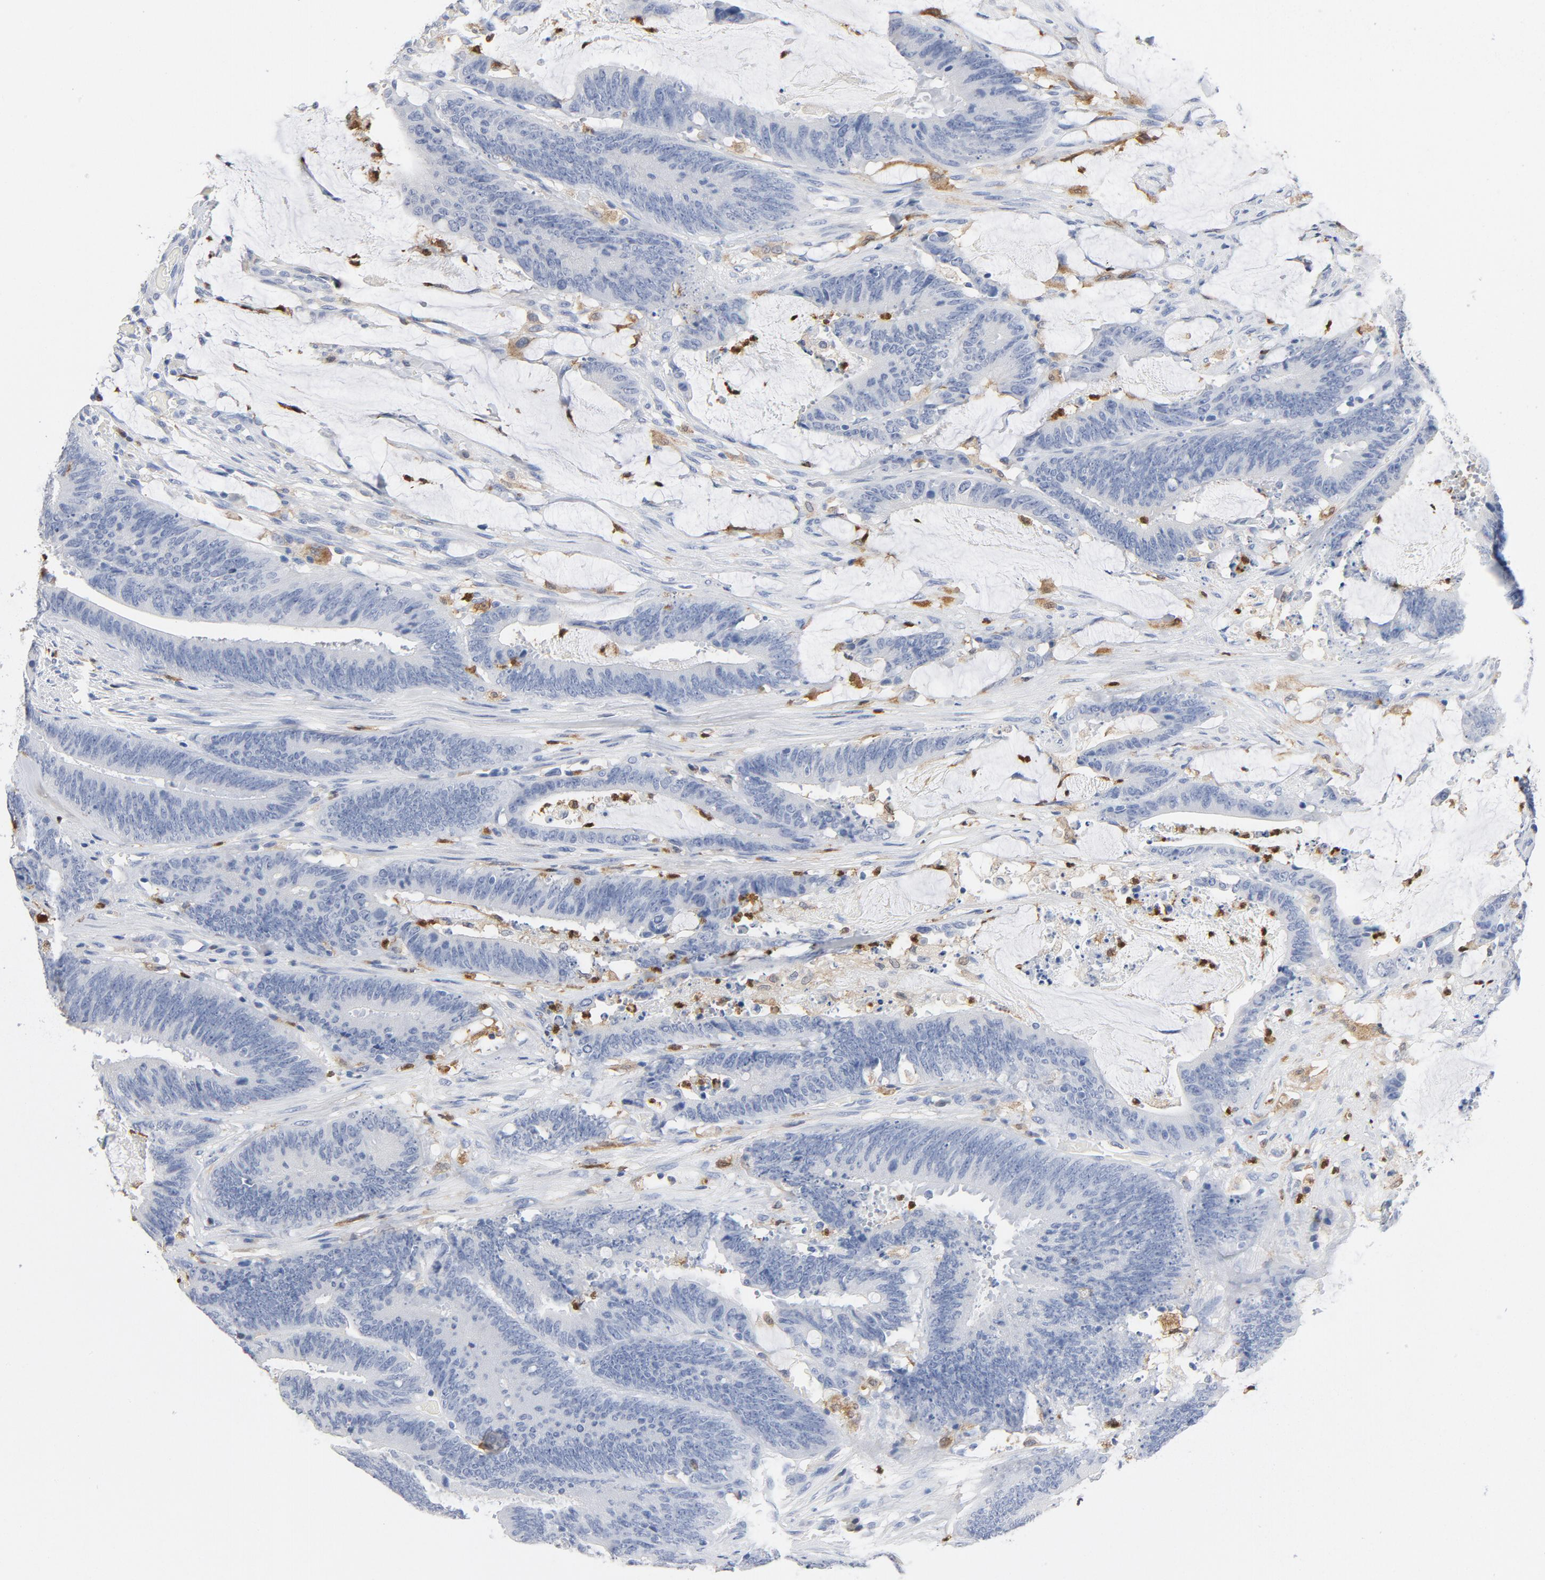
{"staining": {"intensity": "negative", "quantity": "none", "location": "none"}, "tissue": "colorectal cancer", "cell_type": "Tumor cells", "image_type": "cancer", "snomed": [{"axis": "morphology", "description": "Adenocarcinoma, NOS"}, {"axis": "topography", "description": "Rectum"}], "caption": "A micrograph of colorectal adenocarcinoma stained for a protein reveals no brown staining in tumor cells.", "gene": "NCF1", "patient": {"sex": "female", "age": 66}}